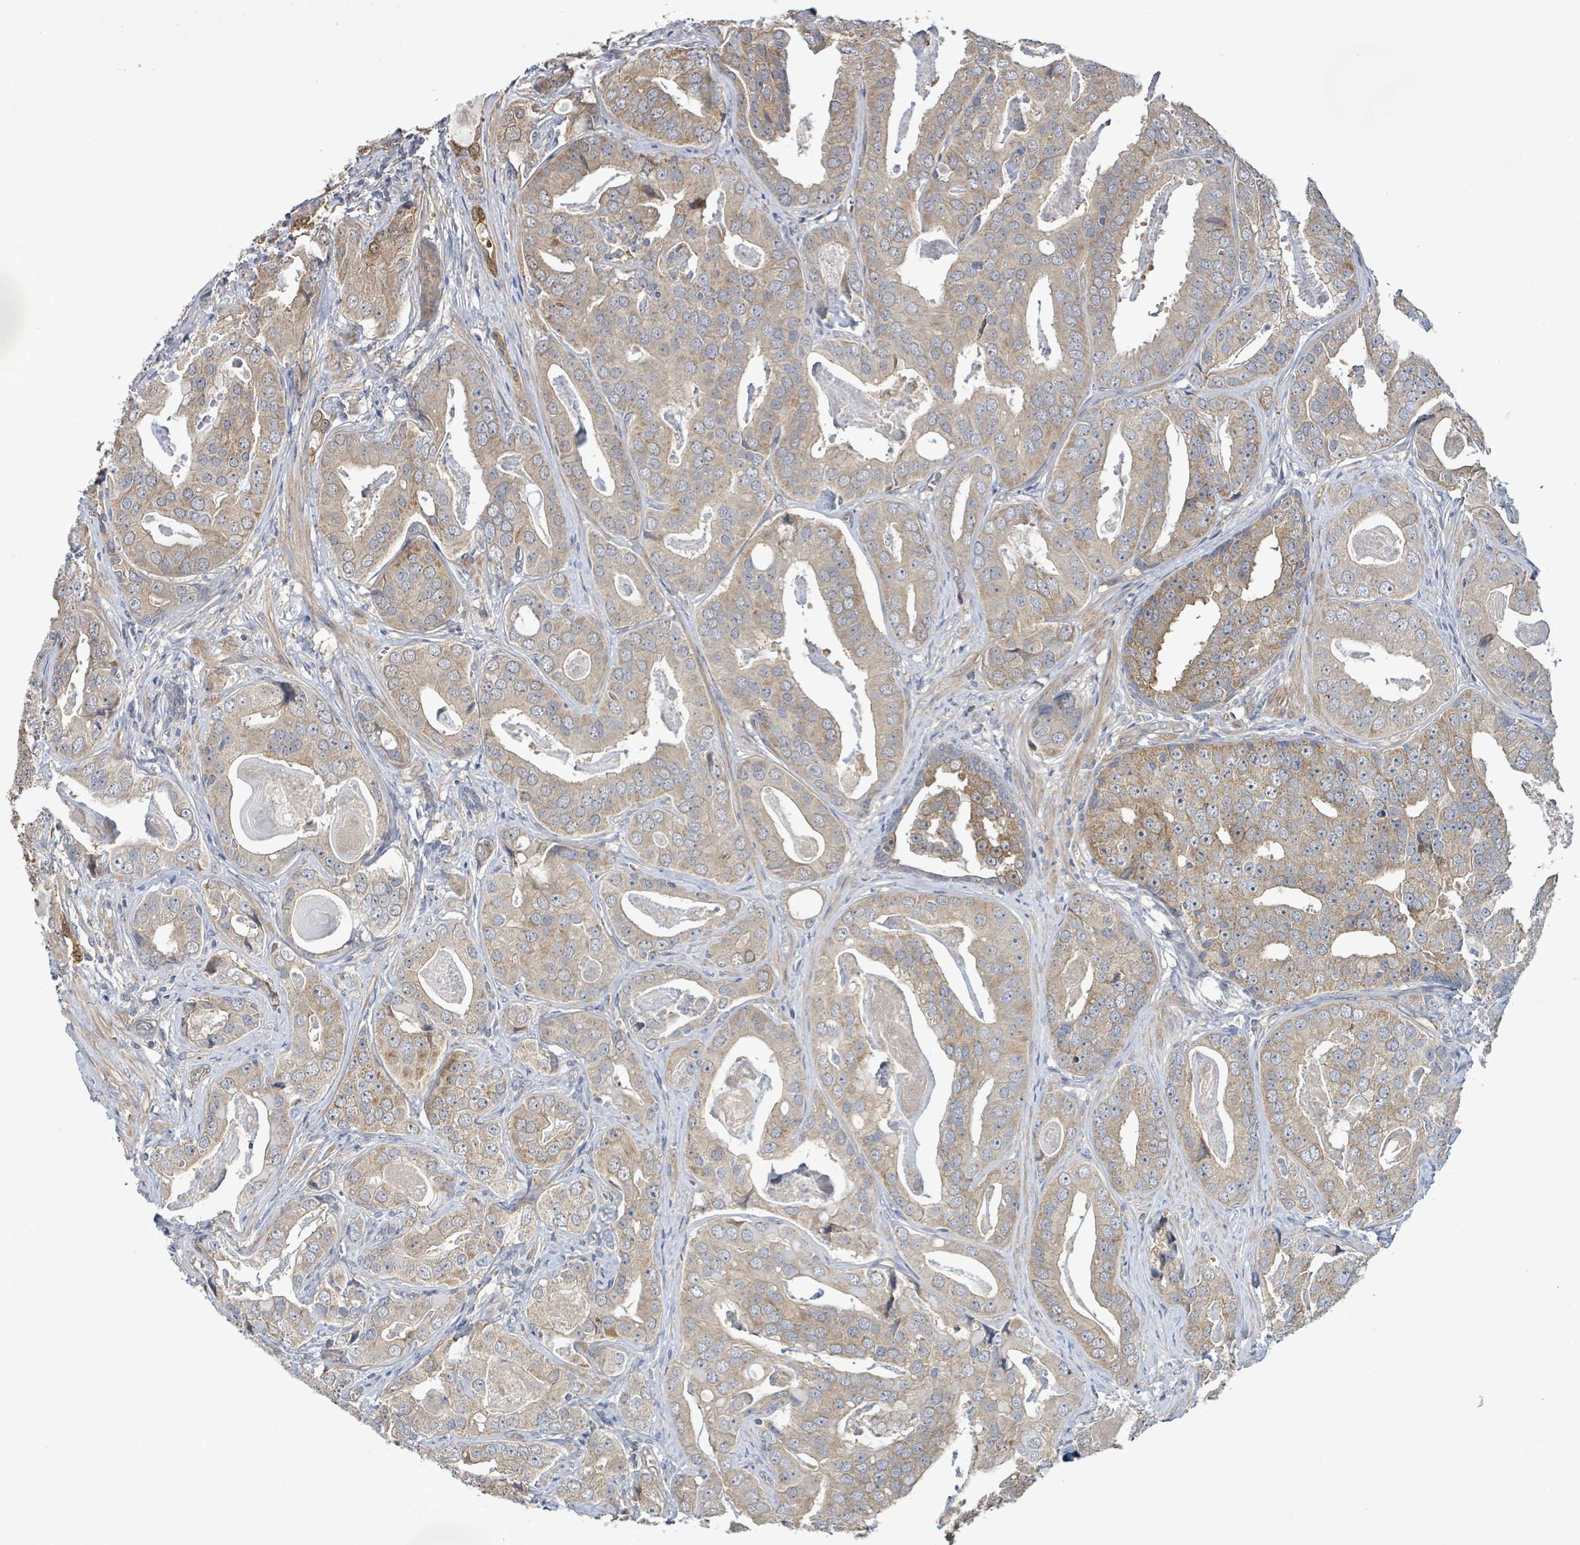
{"staining": {"intensity": "weak", "quantity": "25%-75%", "location": "cytoplasmic/membranous"}, "tissue": "prostate cancer", "cell_type": "Tumor cells", "image_type": "cancer", "snomed": [{"axis": "morphology", "description": "Adenocarcinoma, High grade"}, {"axis": "topography", "description": "Prostate"}], "caption": "DAB (3,3'-diaminobenzidine) immunohistochemical staining of prostate cancer (adenocarcinoma (high-grade)) exhibits weak cytoplasmic/membranous protein staining in about 25%-75% of tumor cells.", "gene": "KBTBD11", "patient": {"sex": "male", "age": 71}}